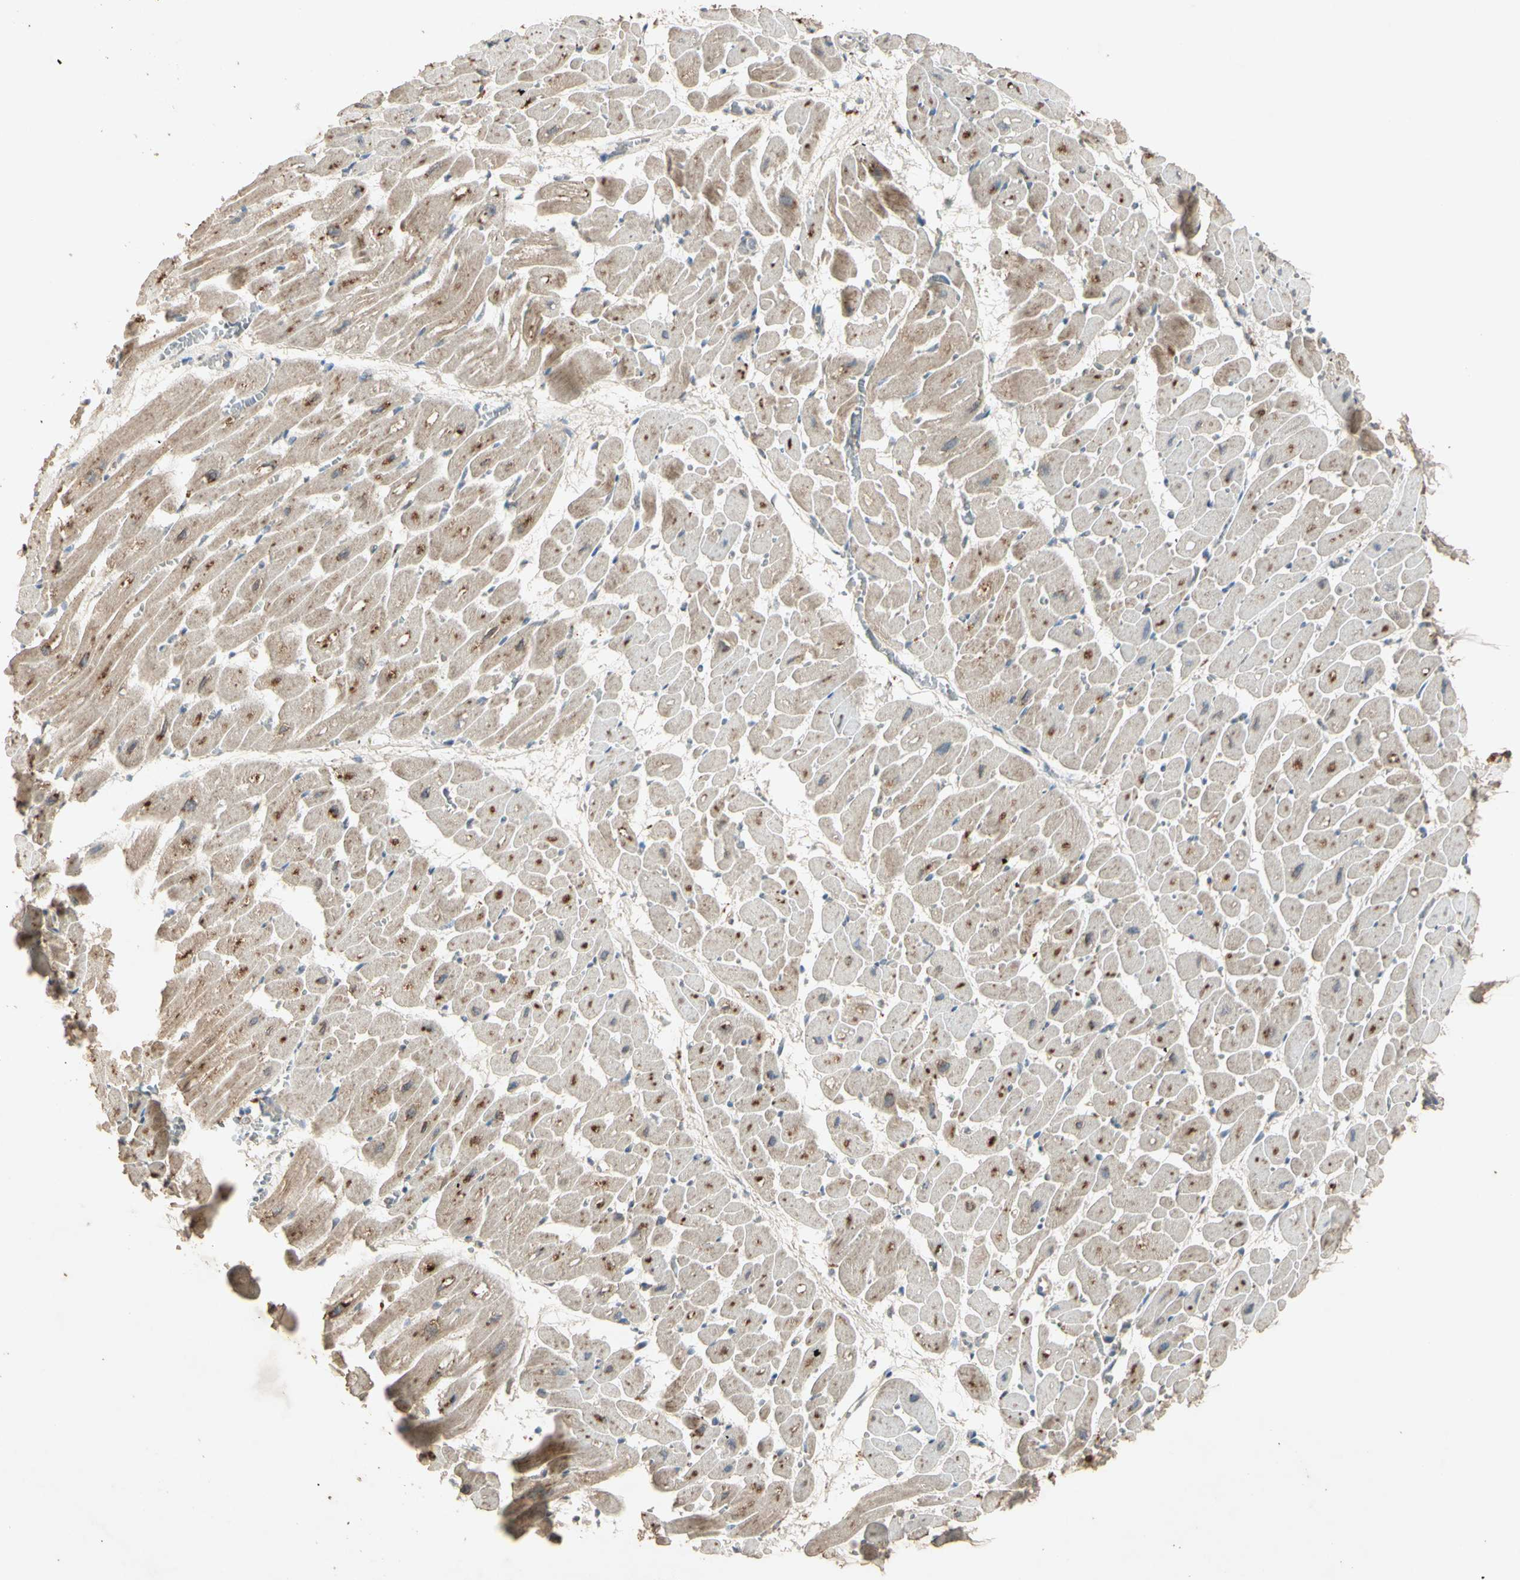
{"staining": {"intensity": "moderate", "quantity": ">75%", "location": "cytoplasmic/membranous"}, "tissue": "heart muscle", "cell_type": "Cardiomyocytes", "image_type": "normal", "snomed": [{"axis": "morphology", "description": "Normal tissue, NOS"}, {"axis": "topography", "description": "Heart"}], "caption": "Moderate cytoplasmic/membranous protein expression is seen in approximately >75% of cardiomyocytes in heart muscle.", "gene": "GPLD1", "patient": {"sex": "male", "age": 45}}